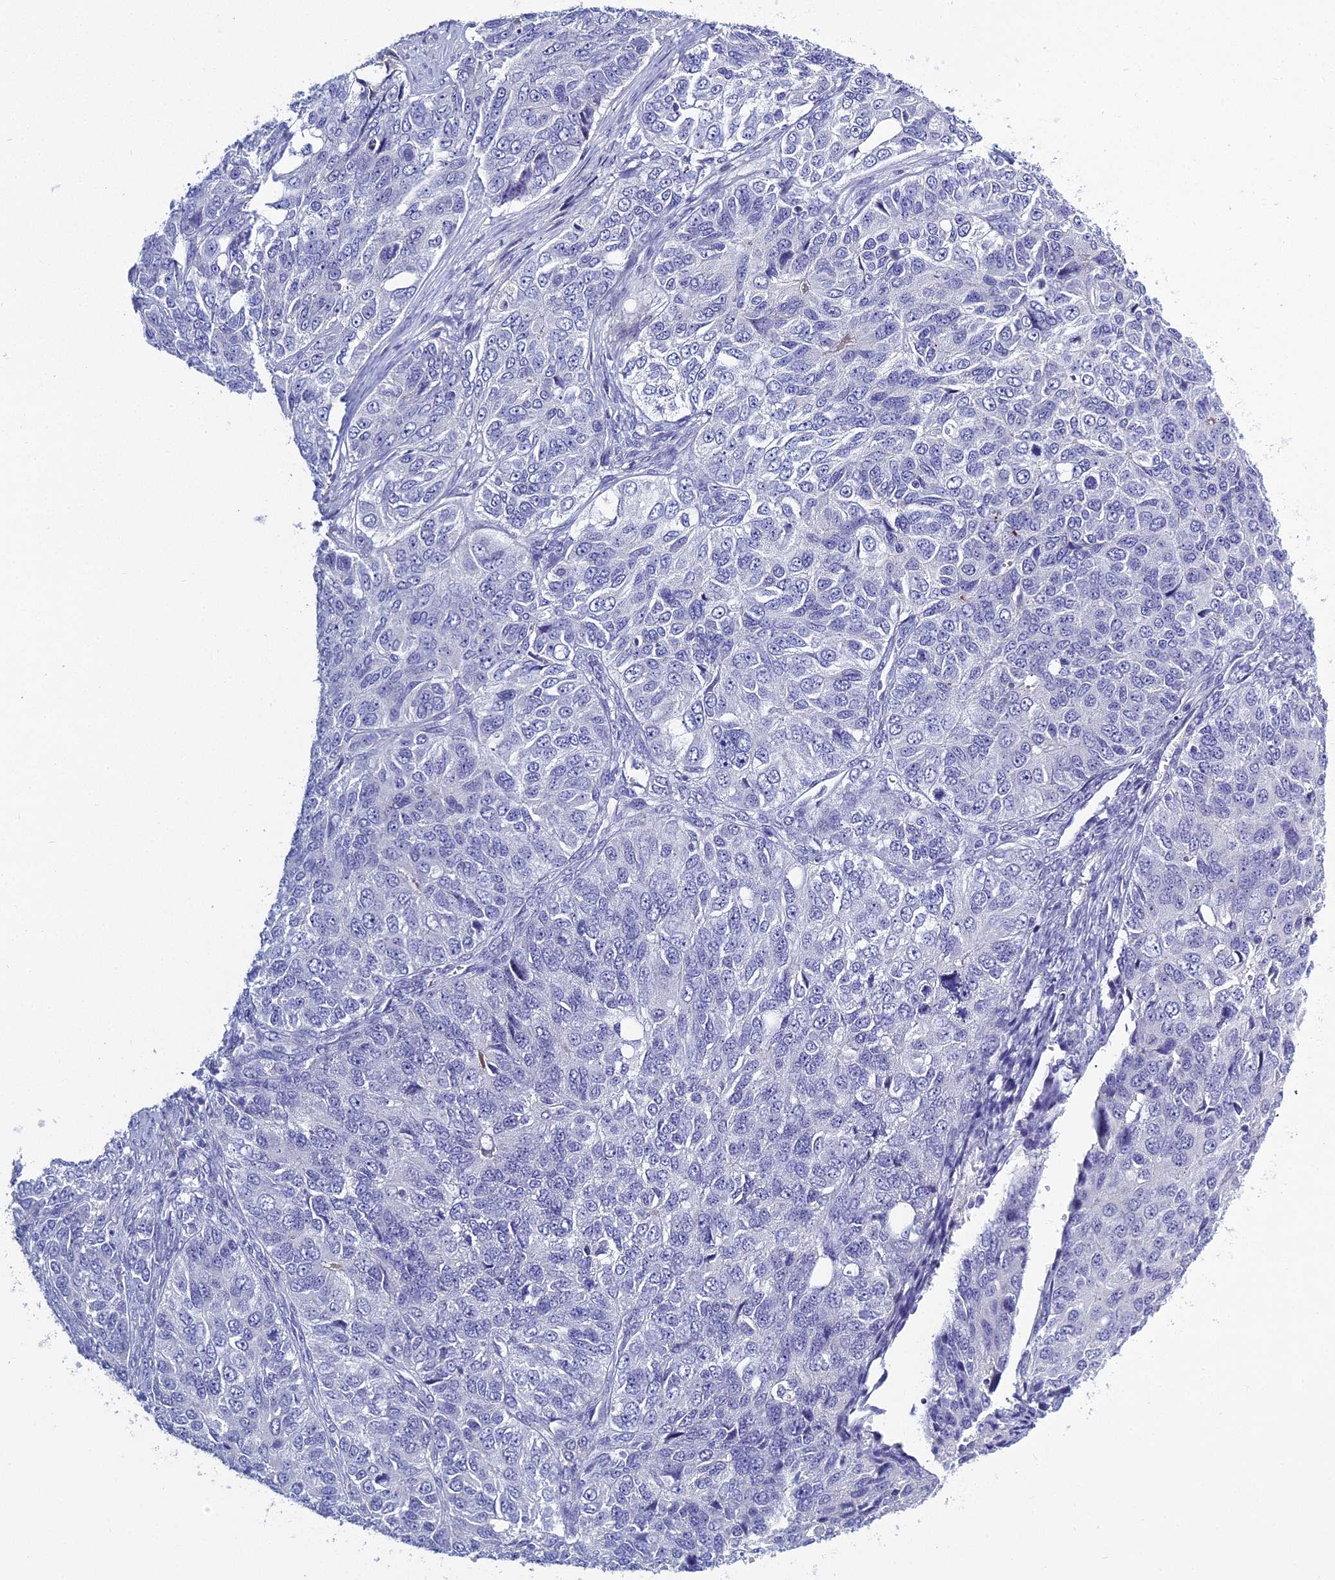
{"staining": {"intensity": "negative", "quantity": "none", "location": "none"}, "tissue": "ovarian cancer", "cell_type": "Tumor cells", "image_type": "cancer", "snomed": [{"axis": "morphology", "description": "Carcinoma, endometroid"}, {"axis": "topography", "description": "Ovary"}], "caption": "The immunohistochemistry image has no significant expression in tumor cells of endometroid carcinoma (ovarian) tissue.", "gene": "MUC13", "patient": {"sex": "female", "age": 51}}